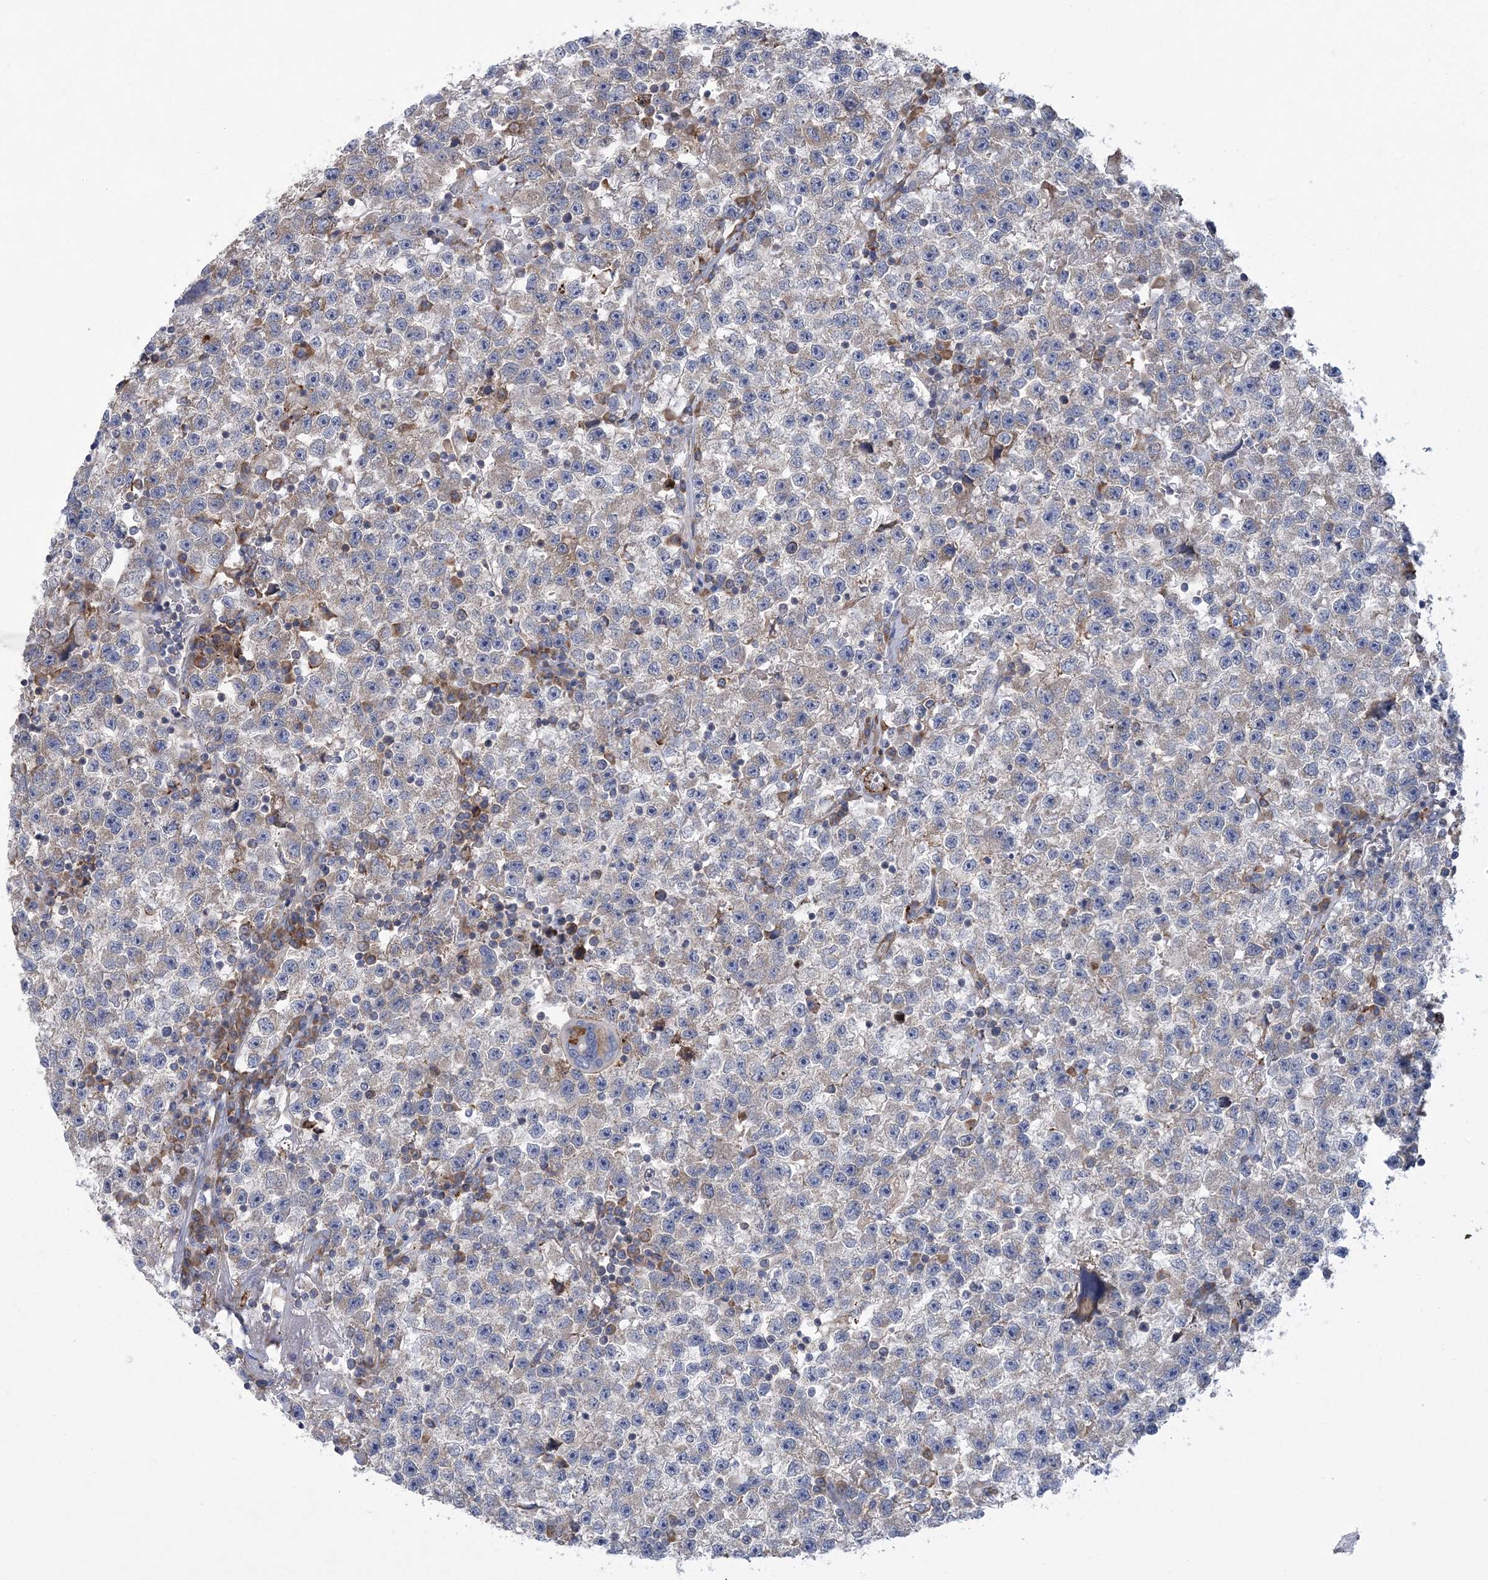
{"staining": {"intensity": "weak", "quantity": "25%-75%", "location": "cytoplasmic/membranous"}, "tissue": "testis cancer", "cell_type": "Tumor cells", "image_type": "cancer", "snomed": [{"axis": "morphology", "description": "Seminoma, NOS"}, {"axis": "topography", "description": "Testis"}], "caption": "Immunohistochemistry (IHC) (DAB) staining of testis seminoma exhibits weak cytoplasmic/membranous protein staining in about 25%-75% of tumor cells.", "gene": "ARSJ", "patient": {"sex": "male", "age": 22}}